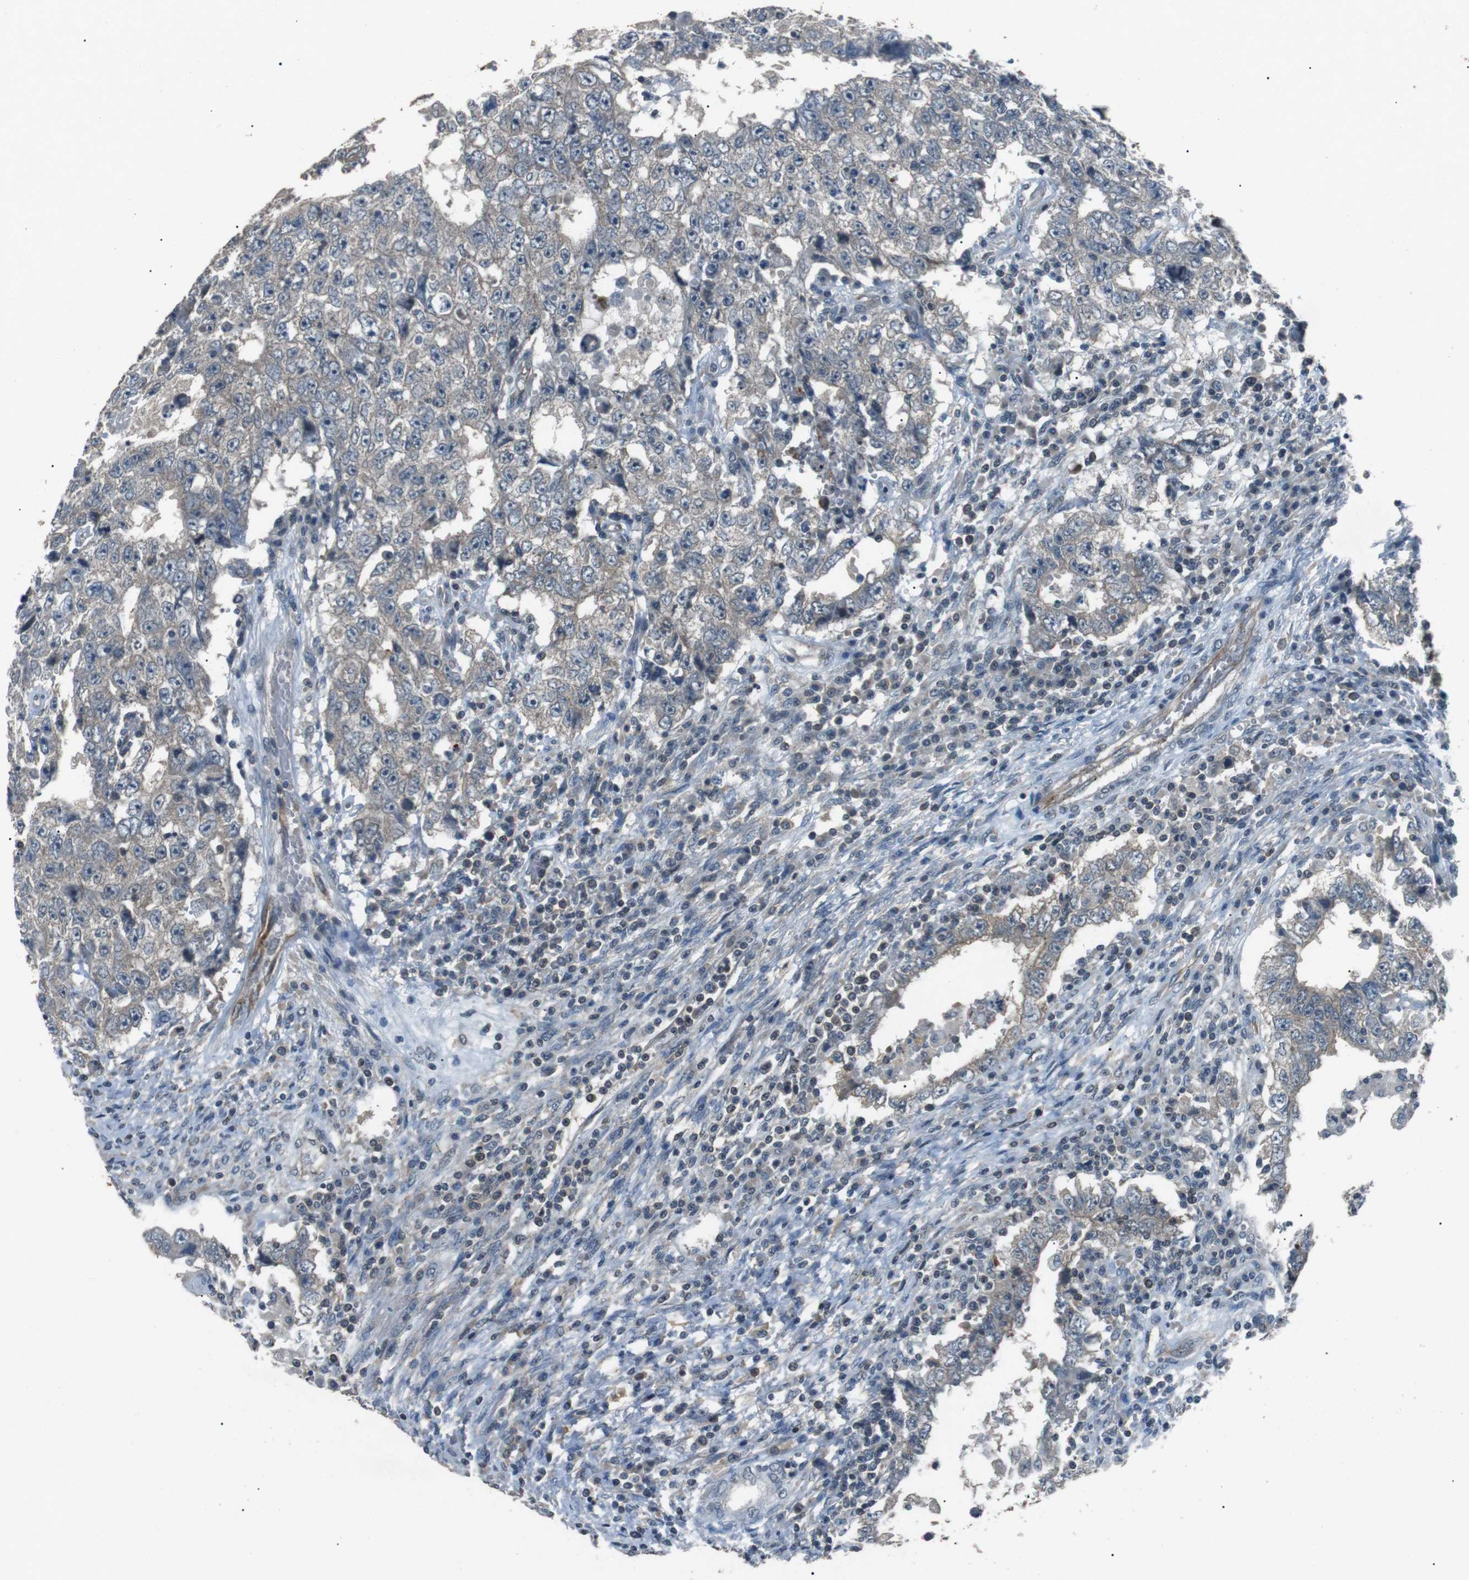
{"staining": {"intensity": "negative", "quantity": "none", "location": "none"}, "tissue": "testis cancer", "cell_type": "Tumor cells", "image_type": "cancer", "snomed": [{"axis": "morphology", "description": "Carcinoma, Embryonal, NOS"}, {"axis": "topography", "description": "Testis"}], "caption": "The micrograph shows no staining of tumor cells in testis cancer (embryonal carcinoma).", "gene": "NEK7", "patient": {"sex": "male", "age": 26}}